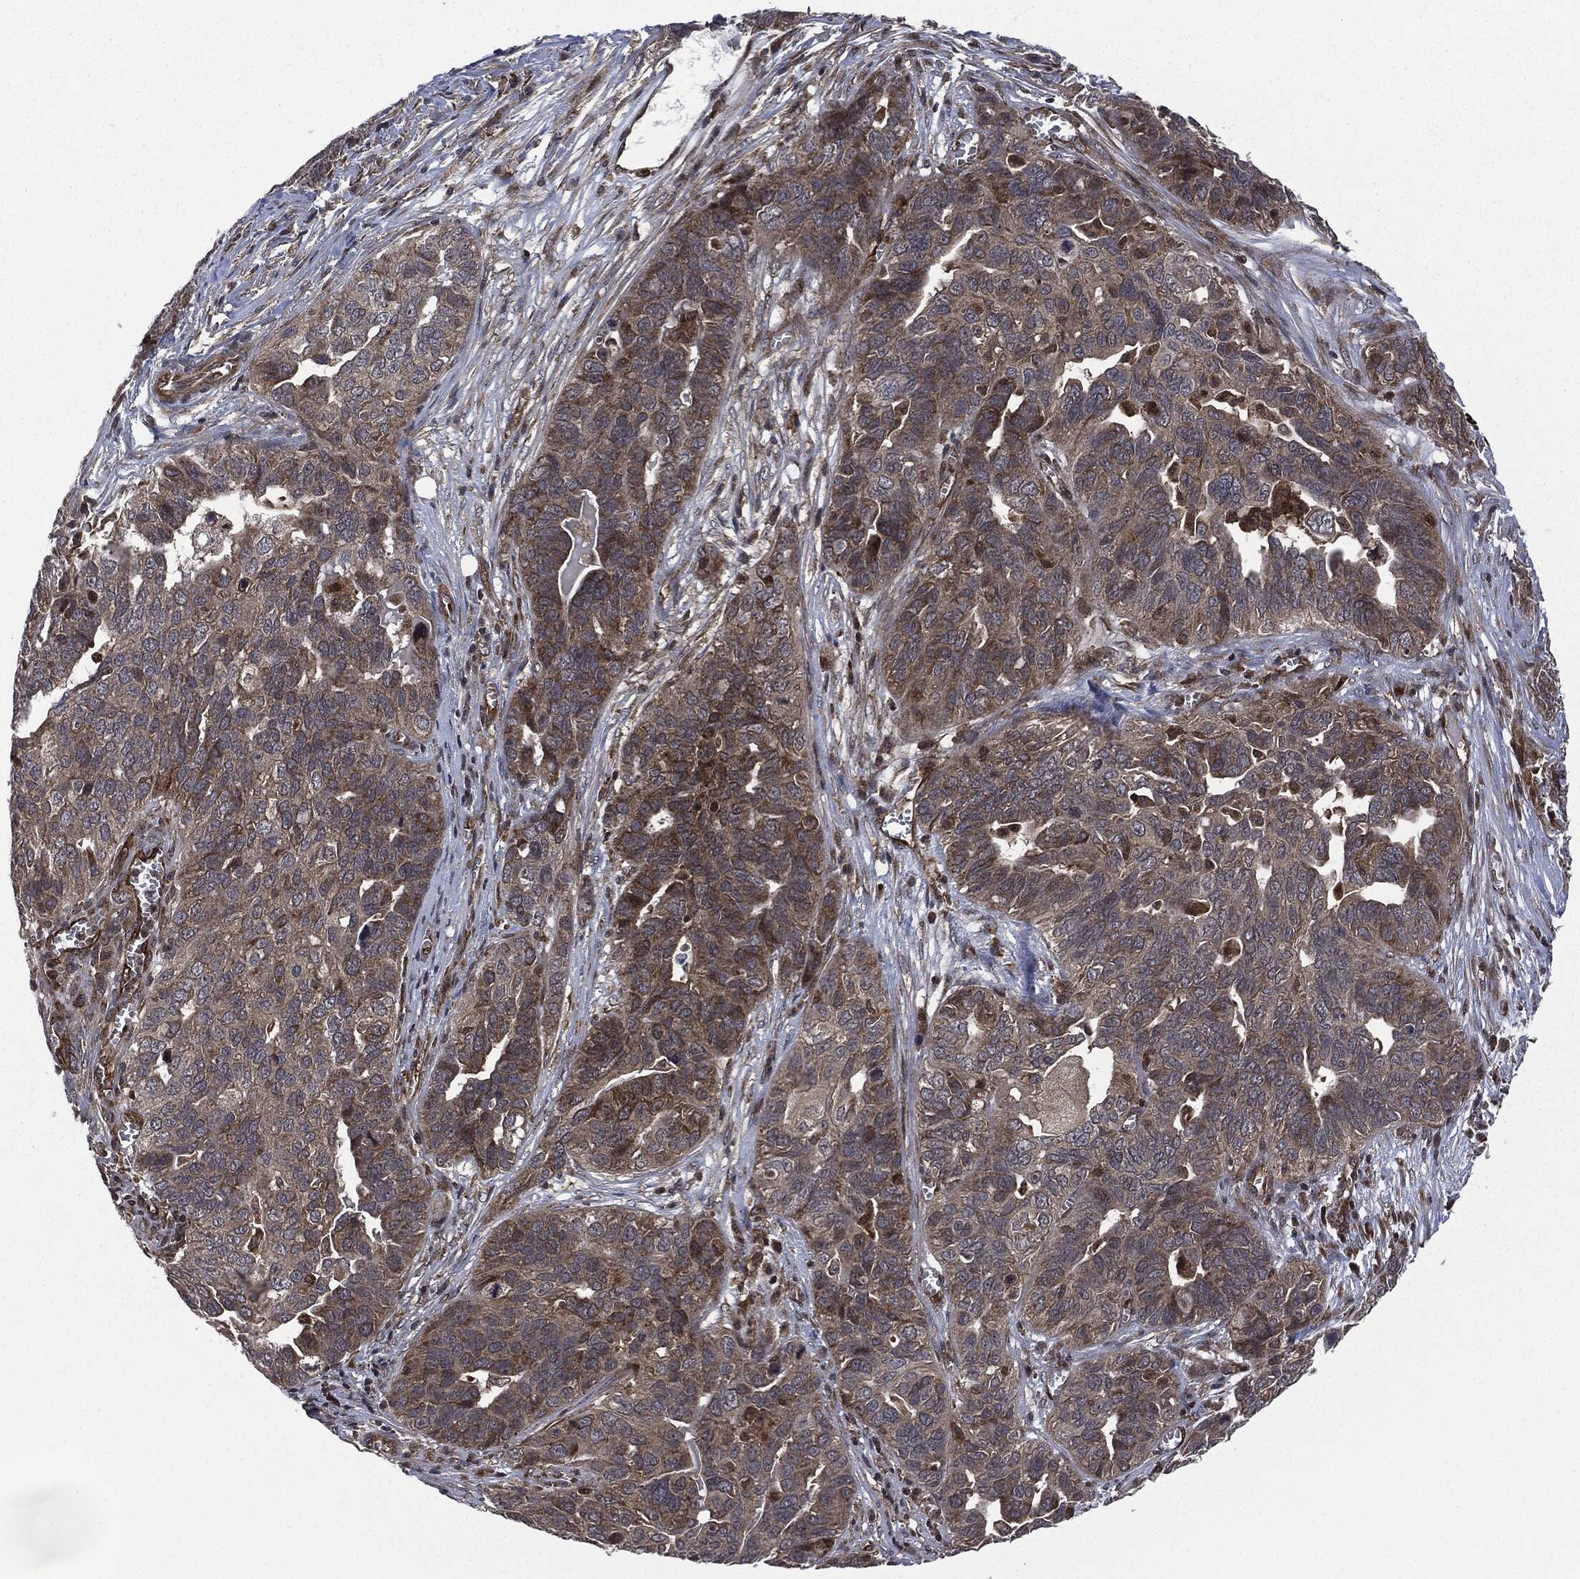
{"staining": {"intensity": "moderate", "quantity": "25%-75%", "location": "cytoplasmic/membranous"}, "tissue": "ovarian cancer", "cell_type": "Tumor cells", "image_type": "cancer", "snomed": [{"axis": "morphology", "description": "Carcinoma, endometroid"}, {"axis": "topography", "description": "Soft tissue"}, {"axis": "topography", "description": "Ovary"}], "caption": "Moderate cytoplasmic/membranous positivity for a protein is present in approximately 25%-75% of tumor cells of ovarian cancer (endometroid carcinoma) using immunohistochemistry (IHC).", "gene": "HRAS", "patient": {"sex": "female", "age": 52}}